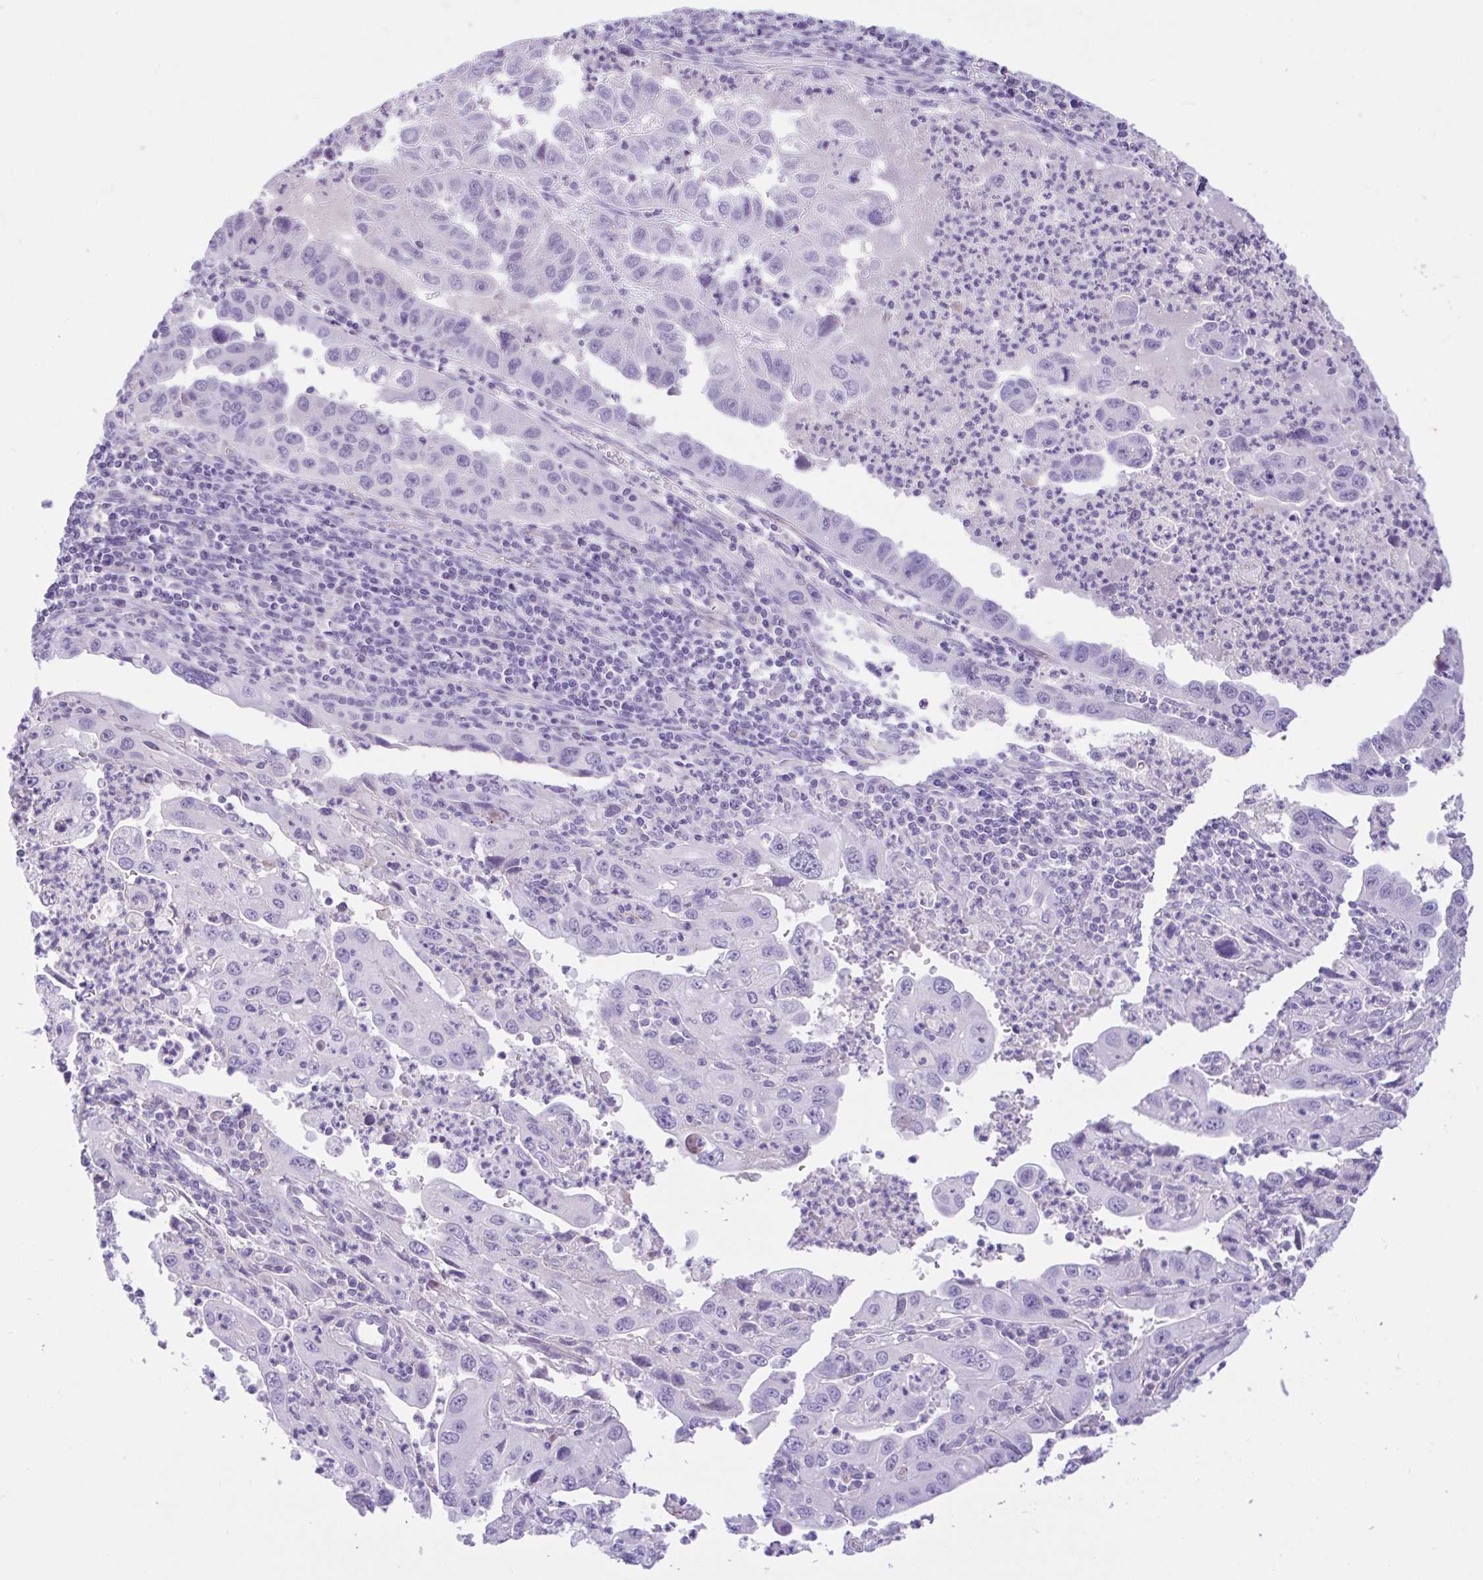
{"staining": {"intensity": "negative", "quantity": "none", "location": "none"}, "tissue": "endometrial cancer", "cell_type": "Tumor cells", "image_type": "cancer", "snomed": [{"axis": "morphology", "description": "Adenocarcinoma, NOS"}, {"axis": "topography", "description": "Uterus"}], "caption": "This is an immunohistochemistry (IHC) image of human endometrial cancer. There is no staining in tumor cells.", "gene": "ZNF101", "patient": {"sex": "female", "age": 62}}